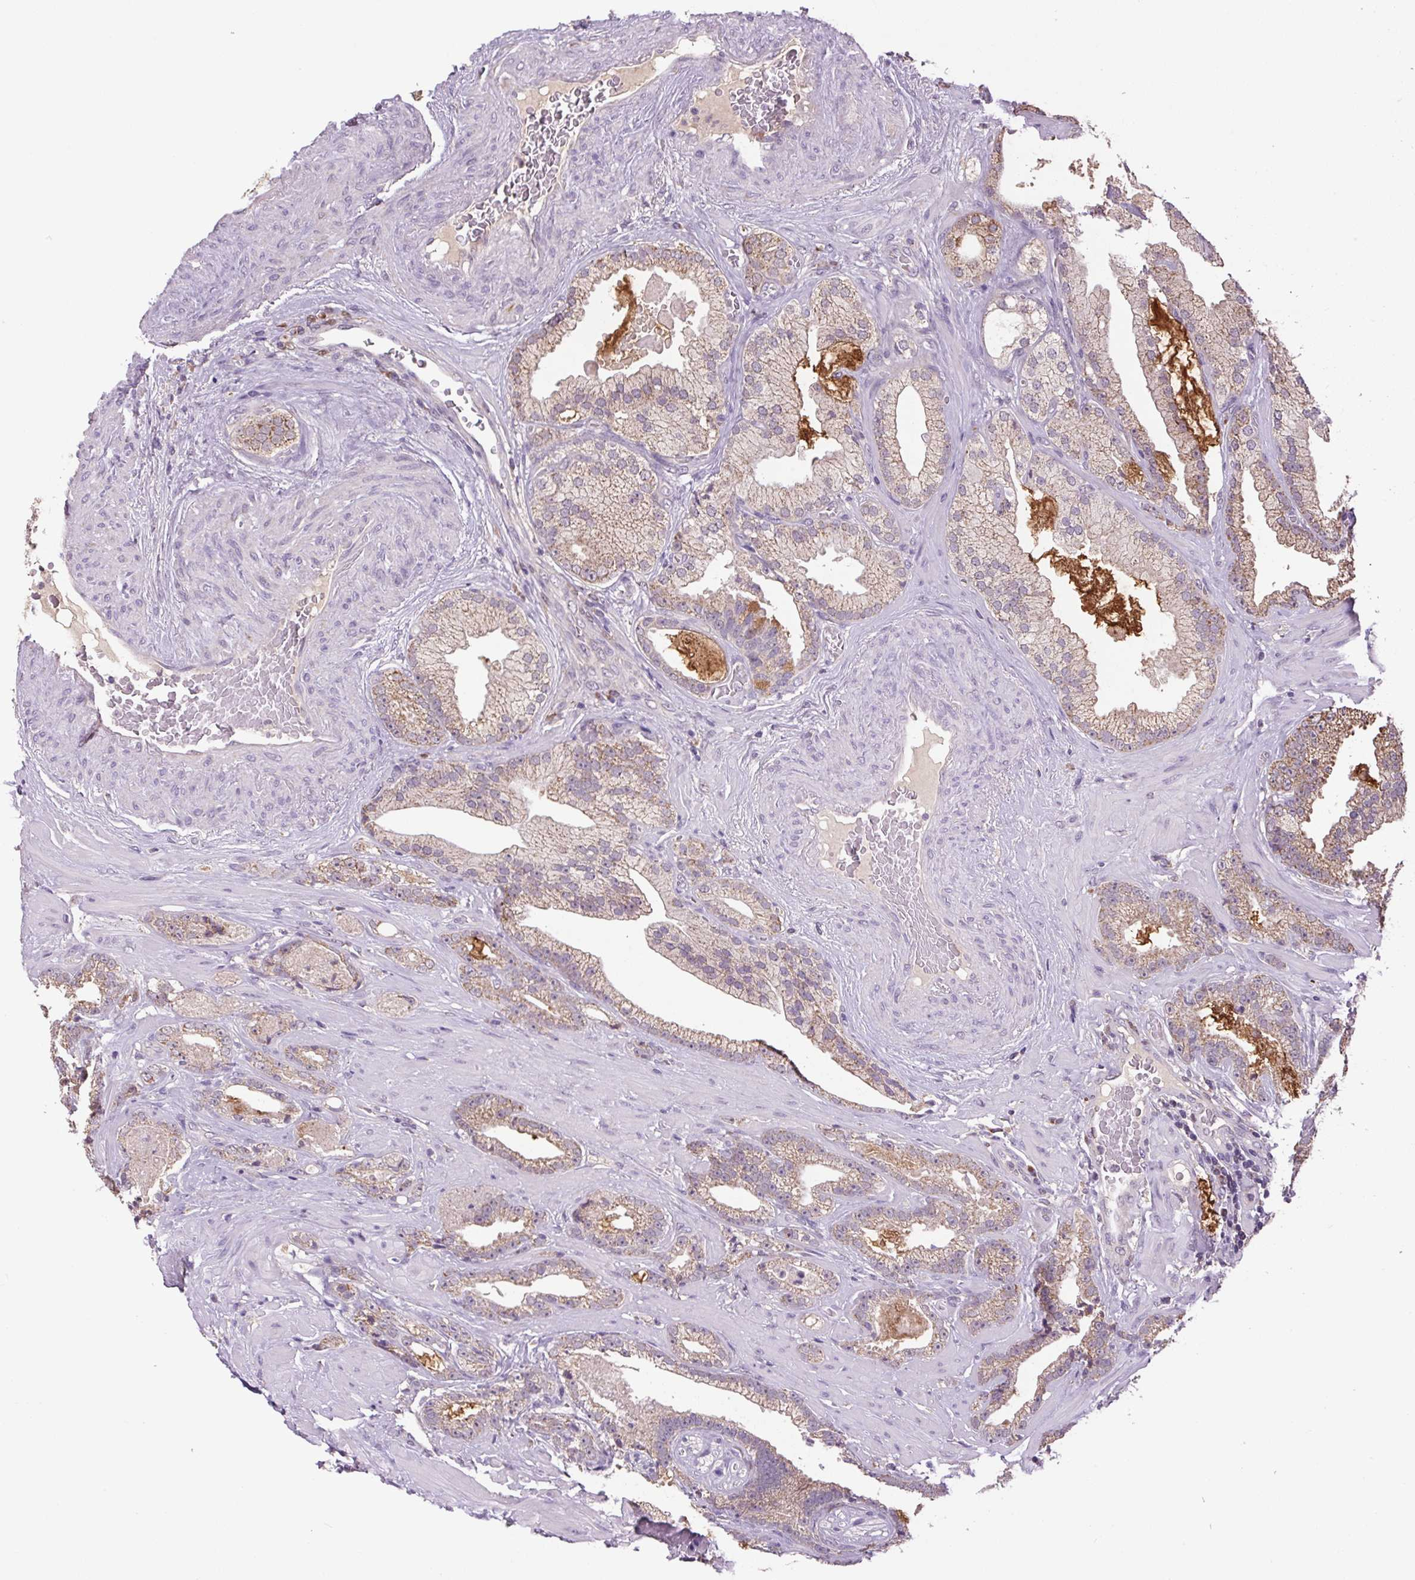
{"staining": {"intensity": "moderate", "quantity": "25%-75%", "location": "cytoplasmic/membranous"}, "tissue": "prostate cancer", "cell_type": "Tumor cells", "image_type": "cancer", "snomed": [{"axis": "morphology", "description": "Adenocarcinoma, High grade"}, {"axis": "topography", "description": "Prostate"}], "caption": "The immunohistochemical stain labels moderate cytoplasmic/membranous expression in tumor cells of prostate cancer (high-grade adenocarcinoma) tissue.", "gene": "SGF29", "patient": {"sex": "male", "age": 68}}